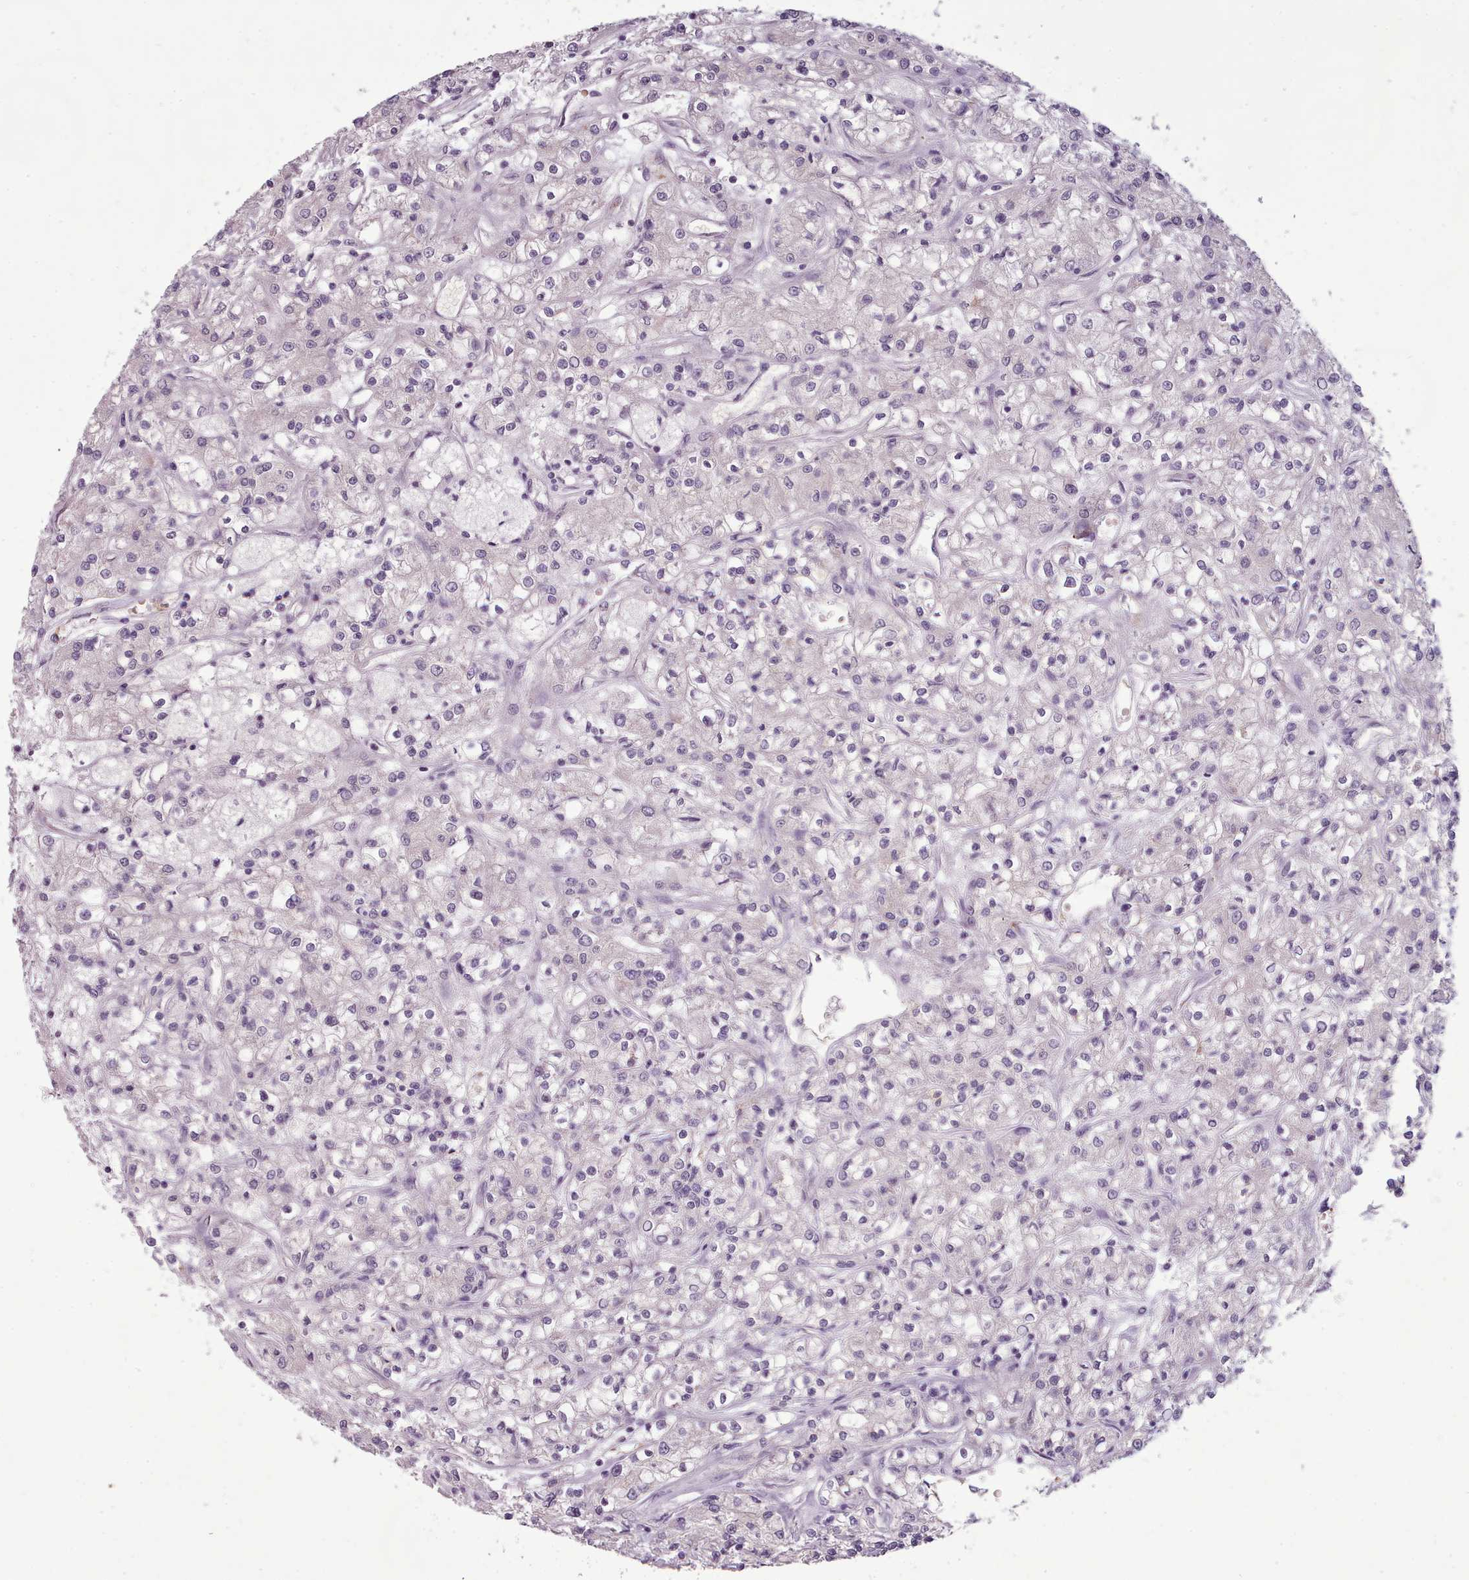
{"staining": {"intensity": "negative", "quantity": "none", "location": "none"}, "tissue": "renal cancer", "cell_type": "Tumor cells", "image_type": "cancer", "snomed": [{"axis": "morphology", "description": "Adenocarcinoma, NOS"}, {"axis": "topography", "description": "Kidney"}], "caption": "This is a micrograph of immunohistochemistry (IHC) staining of adenocarcinoma (renal), which shows no staining in tumor cells. Brightfield microscopy of immunohistochemistry (IHC) stained with DAB (3,3'-diaminobenzidine) (brown) and hematoxylin (blue), captured at high magnification.", "gene": "NDST2", "patient": {"sex": "female", "age": 59}}